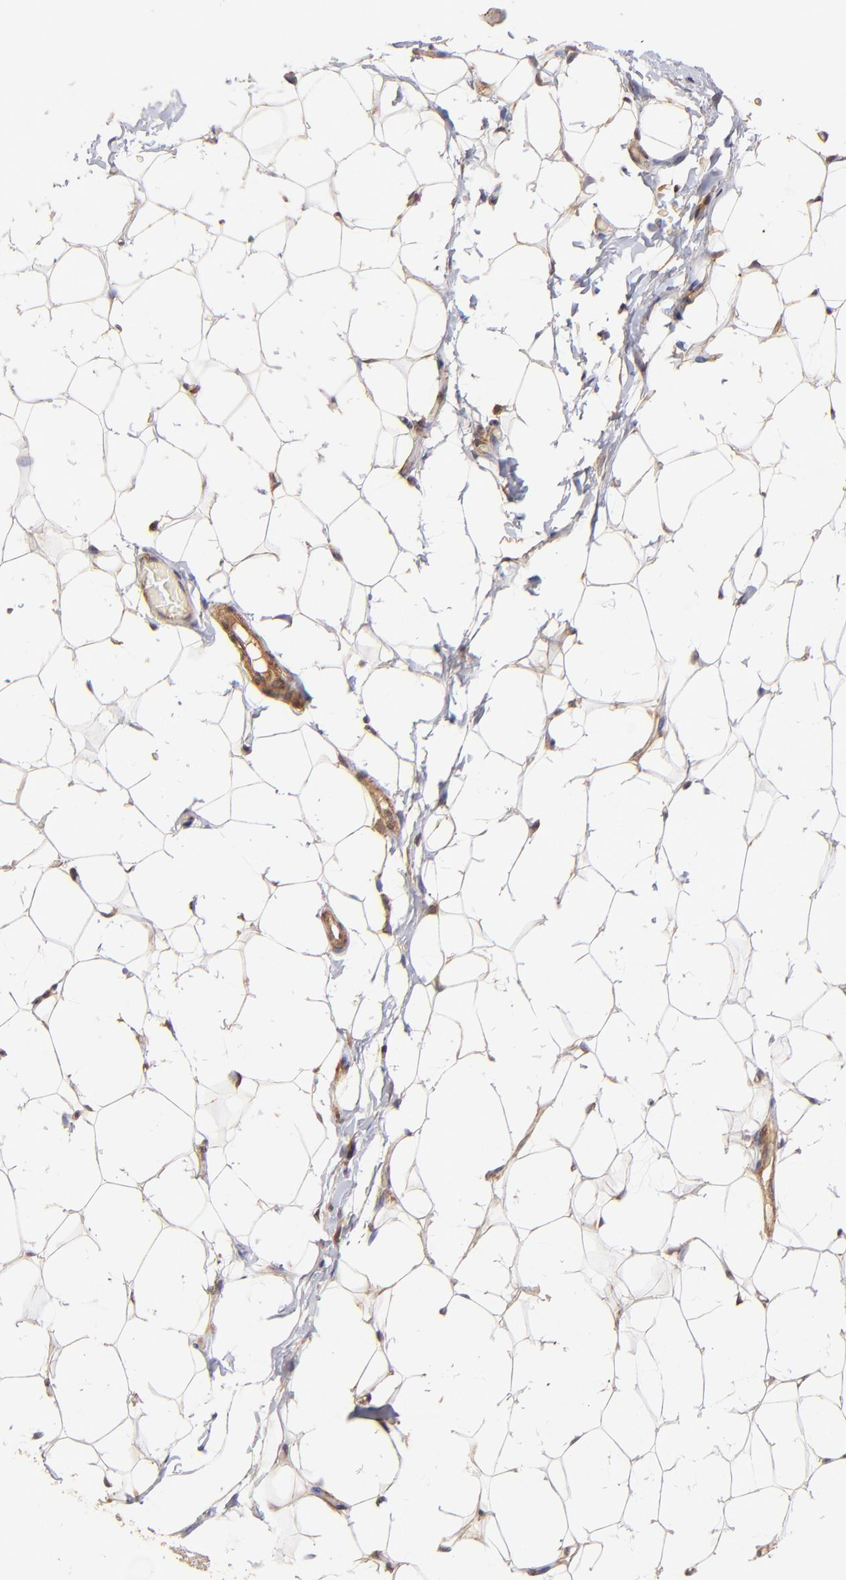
{"staining": {"intensity": "weak", "quantity": ">75%", "location": "cytoplasmic/membranous"}, "tissue": "adipose tissue", "cell_type": "Adipocytes", "image_type": "normal", "snomed": [{"axis": "morphology", "description": "Normal tissue, NOS"}, {"axis": "topography", "description": "Soft tissue"}], "caption": "Protein analysis of unremarkable adipose tissue shows weak cytoplasmic/membranous expression in approximately >75% of adipocytes.", "gene": "ITGB1", "patient": {"sex": "male", "age": 26}}